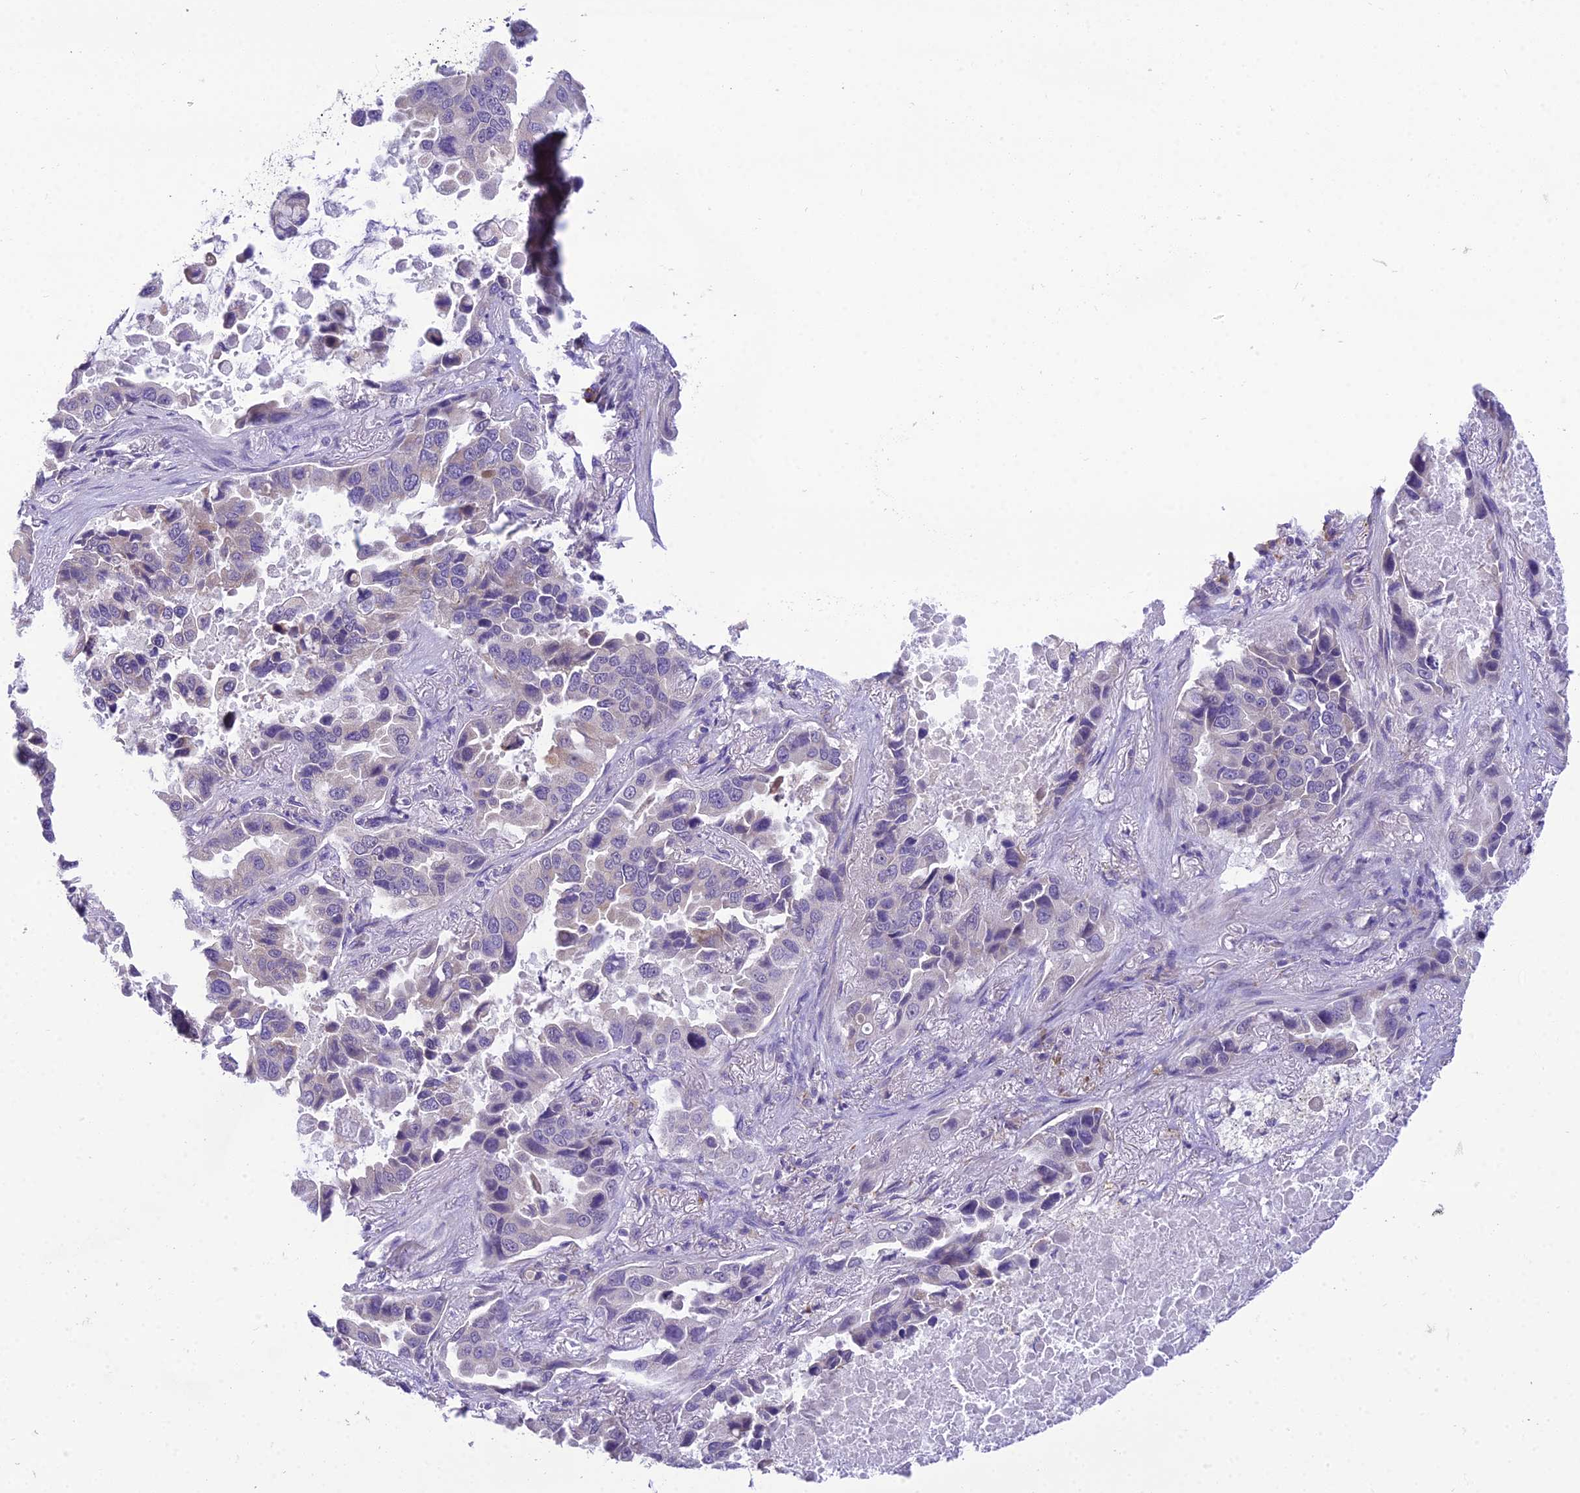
{"staining": {"intensity": "negative", "quantity": "none", "location": "none"}, "tissue": "lung cancer", "cell_type": "Tumor cells", "image_type": "cancer", "snomed": [{"axis": "morphology", "description": "Adenocarcinoma, NOS"}, {"axis": "topography", "description": "Lung"}], "caption": "High power microscopy photomicrograph of an immunohistochemistry histopathology image of adenocarcinoma (lung), revealing no significant positivity in tumor cells.", "gene": "MIIP", "patient": {"sex": "male", "age": 64}}